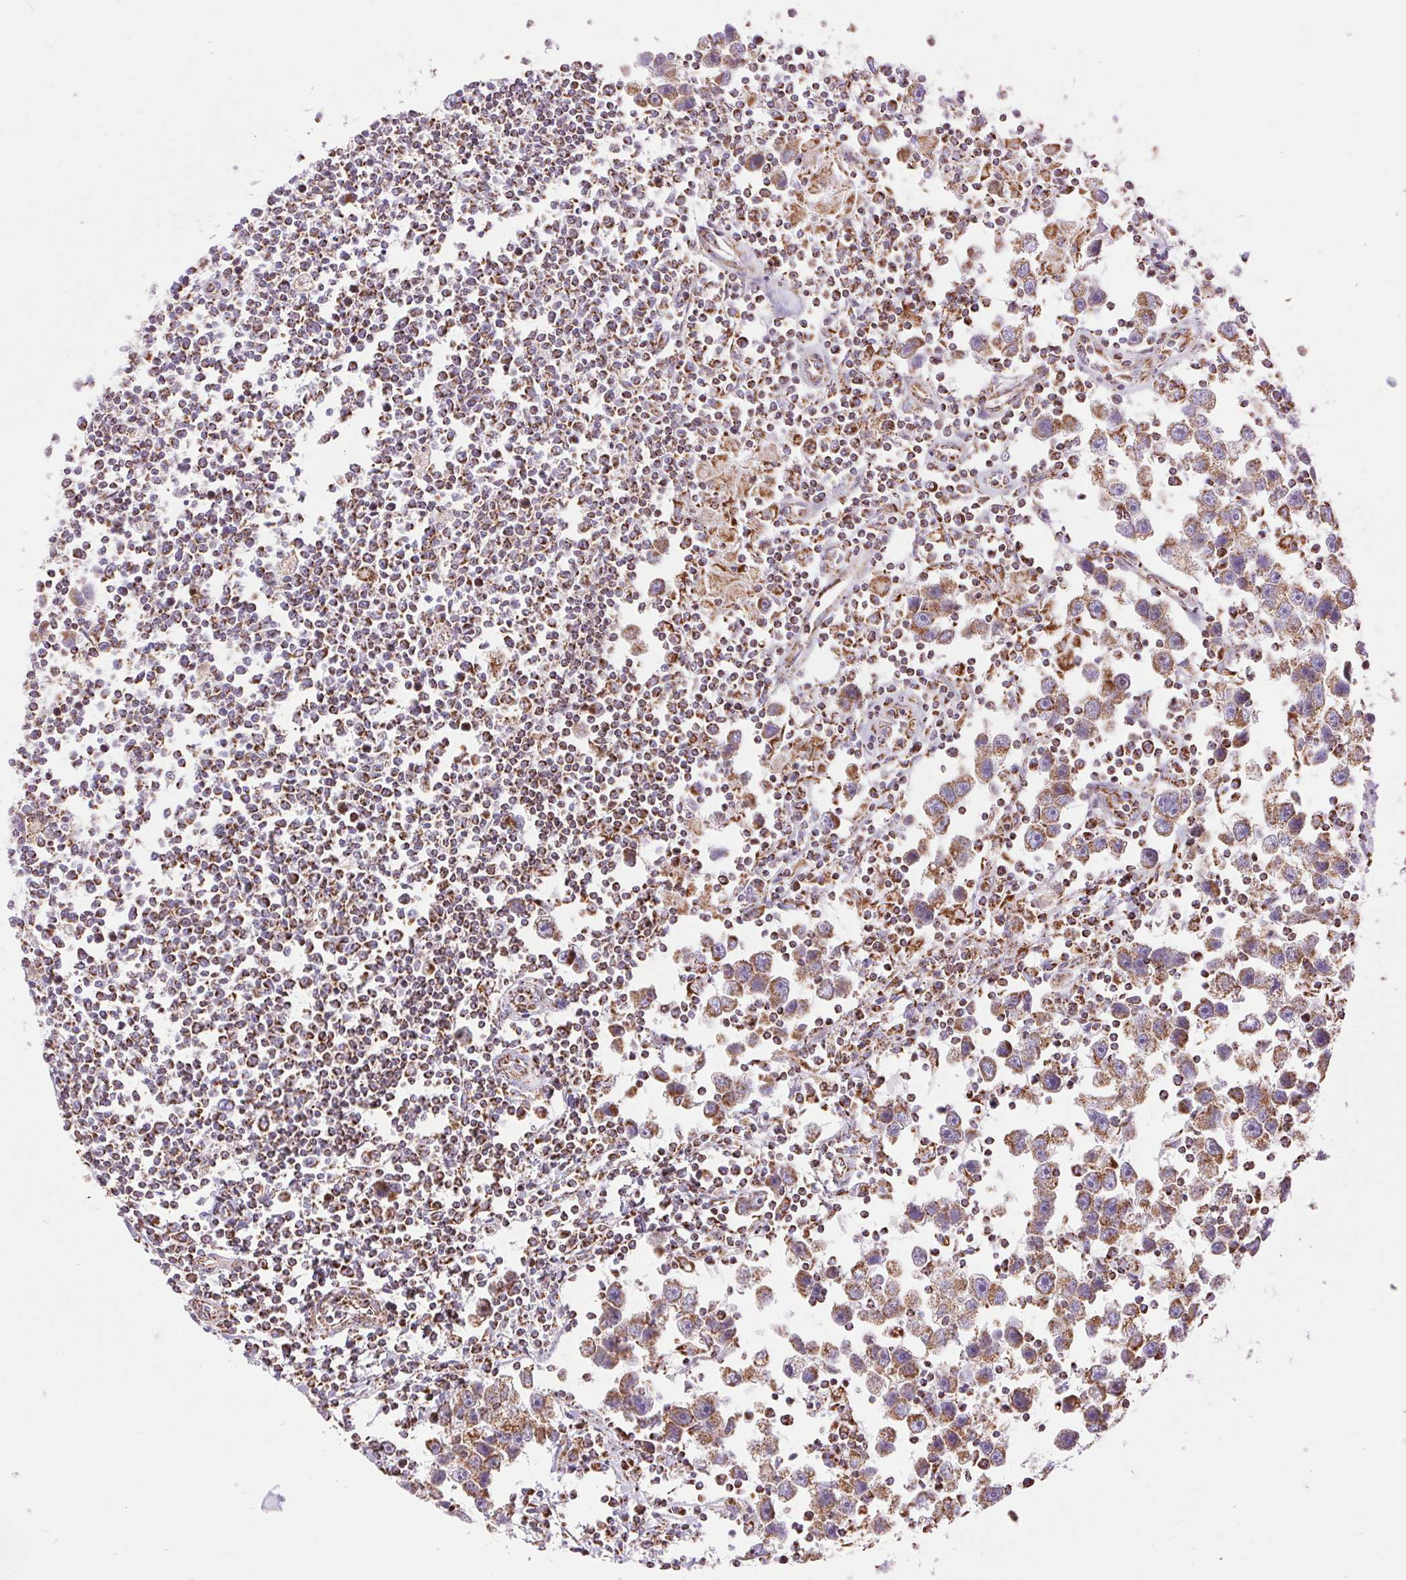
{"staining": {"intensity": "moderate", "quantity": ">75%", "location": "cytoplasmic/membranous"}, "tissue": "testis cancer", "cell_type": "Tumor cells", "image_type": "cancer", "snomed": [{"axis": "morphology", "description": "Seminoma, NOS"}, {"axis": "topography", "description": "Testis"}], "caption": "Human testis cancer stained for a protein (brown) demonstrates moderate cytoplasmic/membranous positive positivity in about >75% of tumor cells.", "gene": "ATP5PB", "patient": {"sex": "male", "age": 30}}